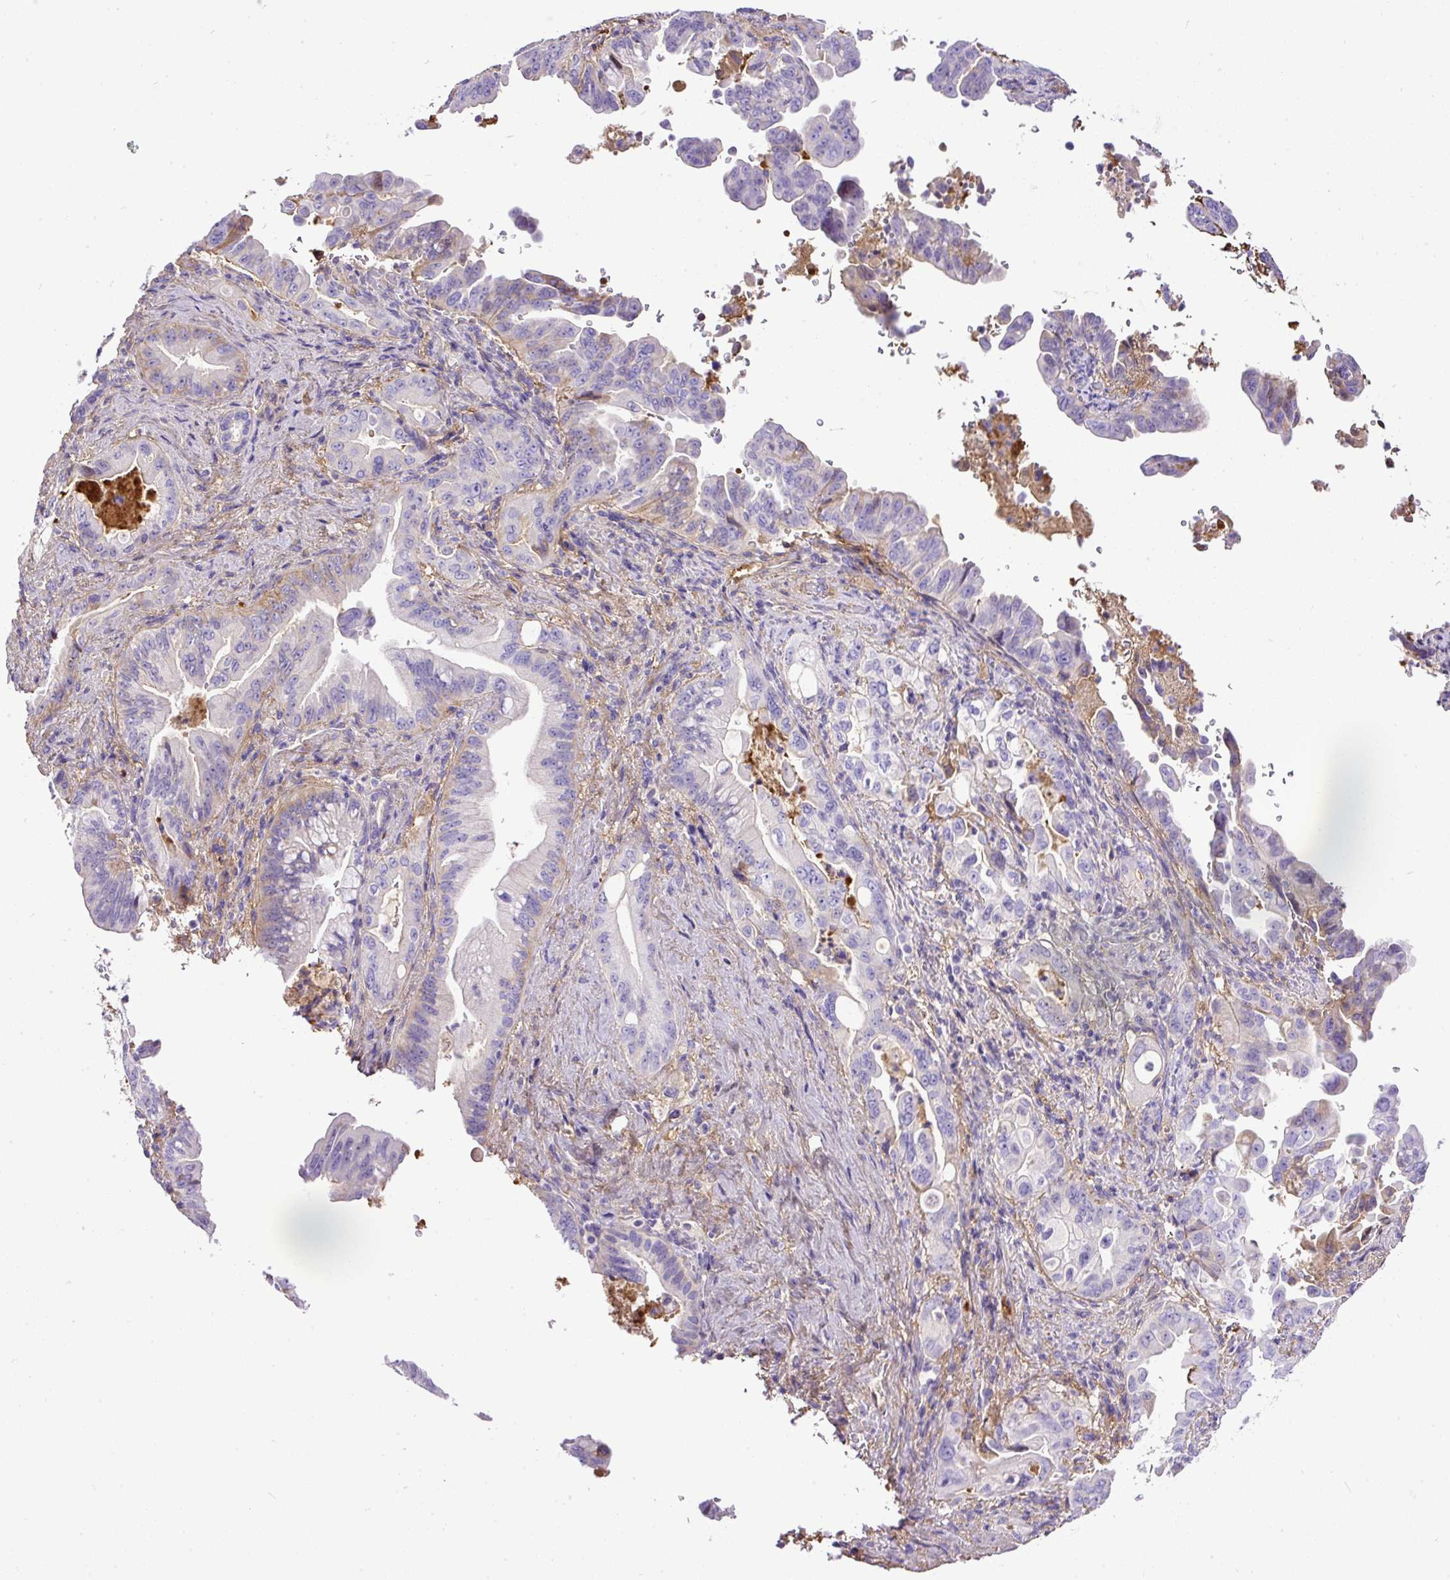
{"staining": {"intensity": "negative", "quantity": "none", "location": "none"}, "tissue": "pancreatic cancer", "cell_type": "Tumor cells", "image_type": "cancer", "snomed": [{"axis": "morphology", "description": "Adenocarcinoma, NOS"}, {"axis": "topography", "description": "Pancreas"}], "caption": "This image is of pancreatic cancer (adenocarcinoma) stained with IHC to label a protein in brown with the nuclei are counter-stained blue. There is no expression in tumor cells.", "gene": "CLEC3B", "patient": {"sex": "male", "age": 70}}